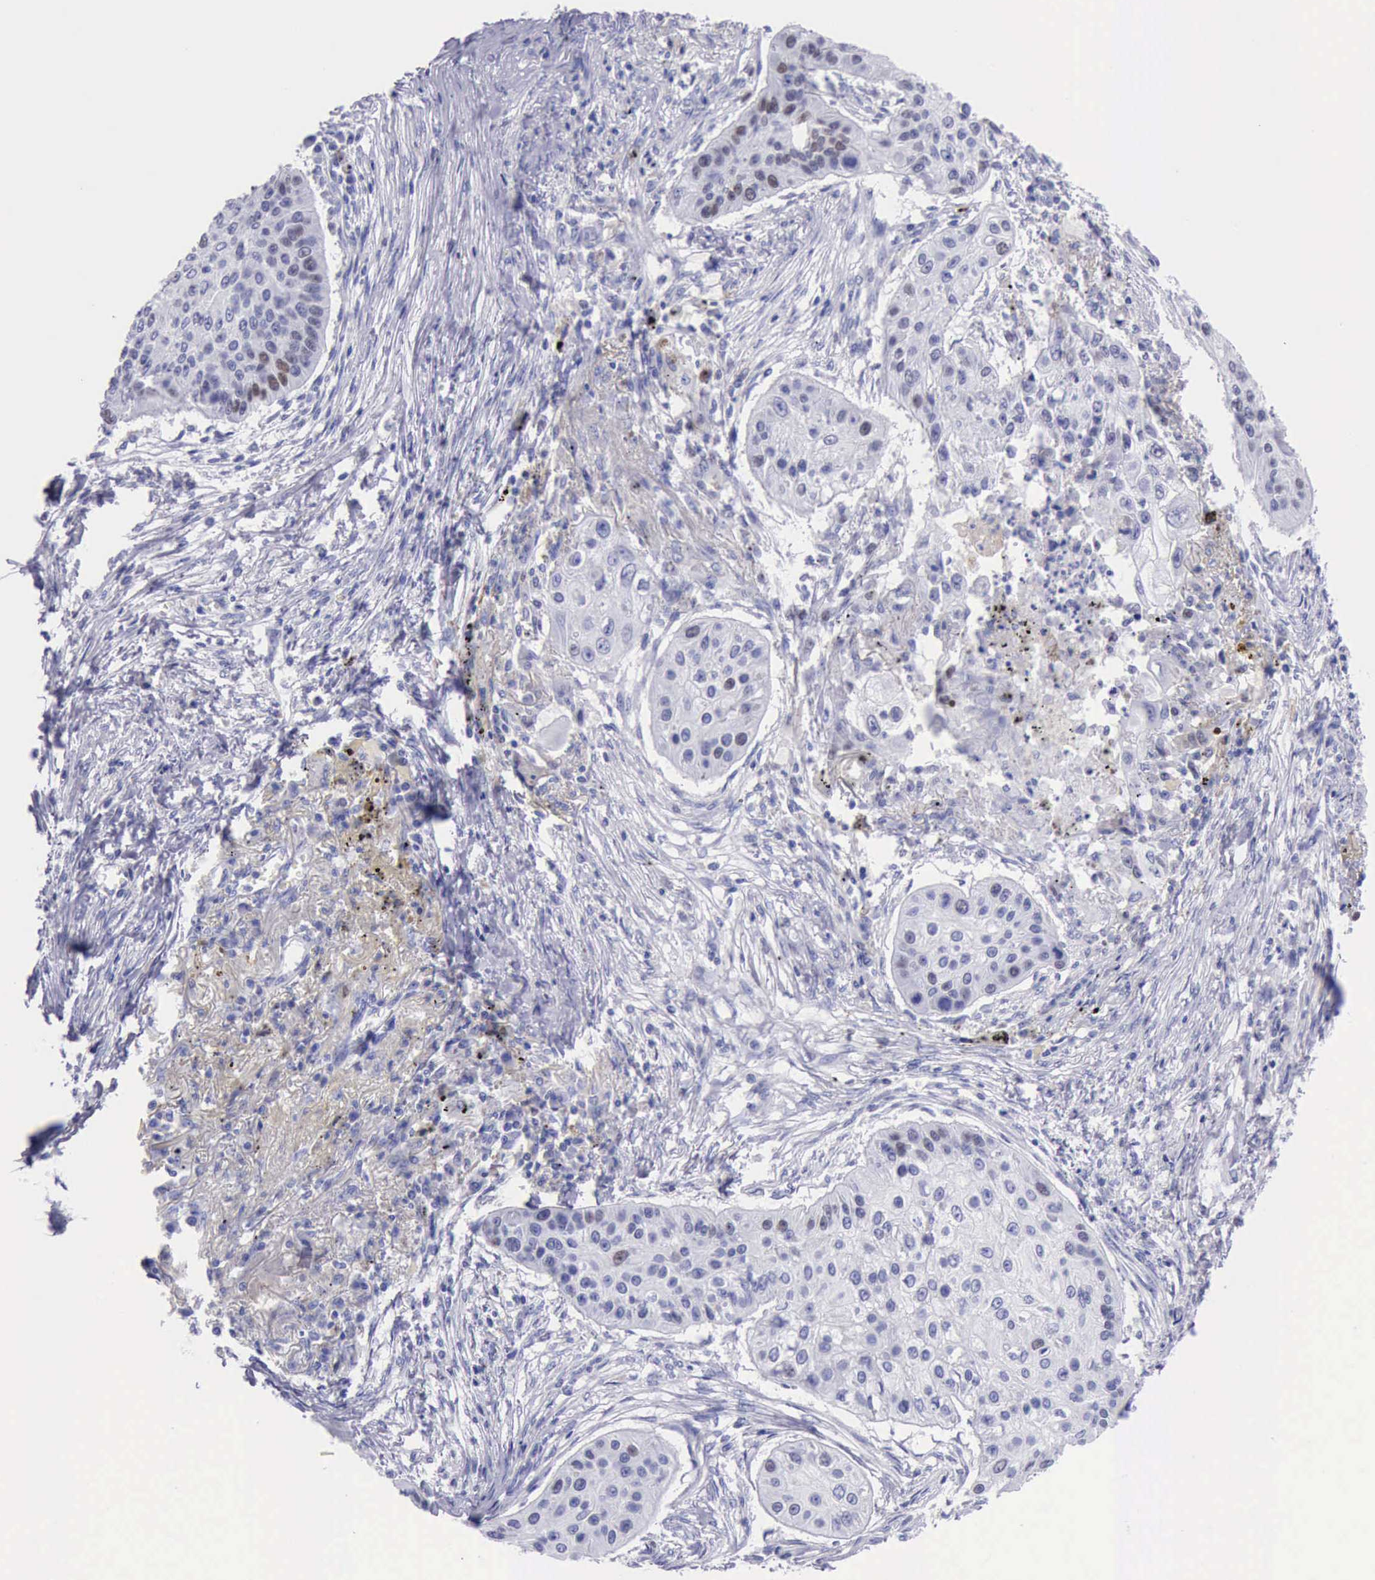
{"staining": {"intensity": "weak", "quantity": "<25%", "location": "nuclear"}, "tissue": "lung cancer", "cell_type": "Tumor cells", "image_type": "cancer", "snomed": [{"axis": "morphology", "description": "Squamous cell carcinoma, NOS"}, {"axis": "topography", "description": "Lung"}], "caption": "This is a photomicrograph of immunohistochemistry staining of lung cancer, which shows no positivity in tumor cells. Brightfield microscopy of immunohistochemistry stained with DAB (brown) and hematoxylin (blue), captured at high magnification.", "gene": "MCM2", "patient": {"sex": "male", "age": 71}}